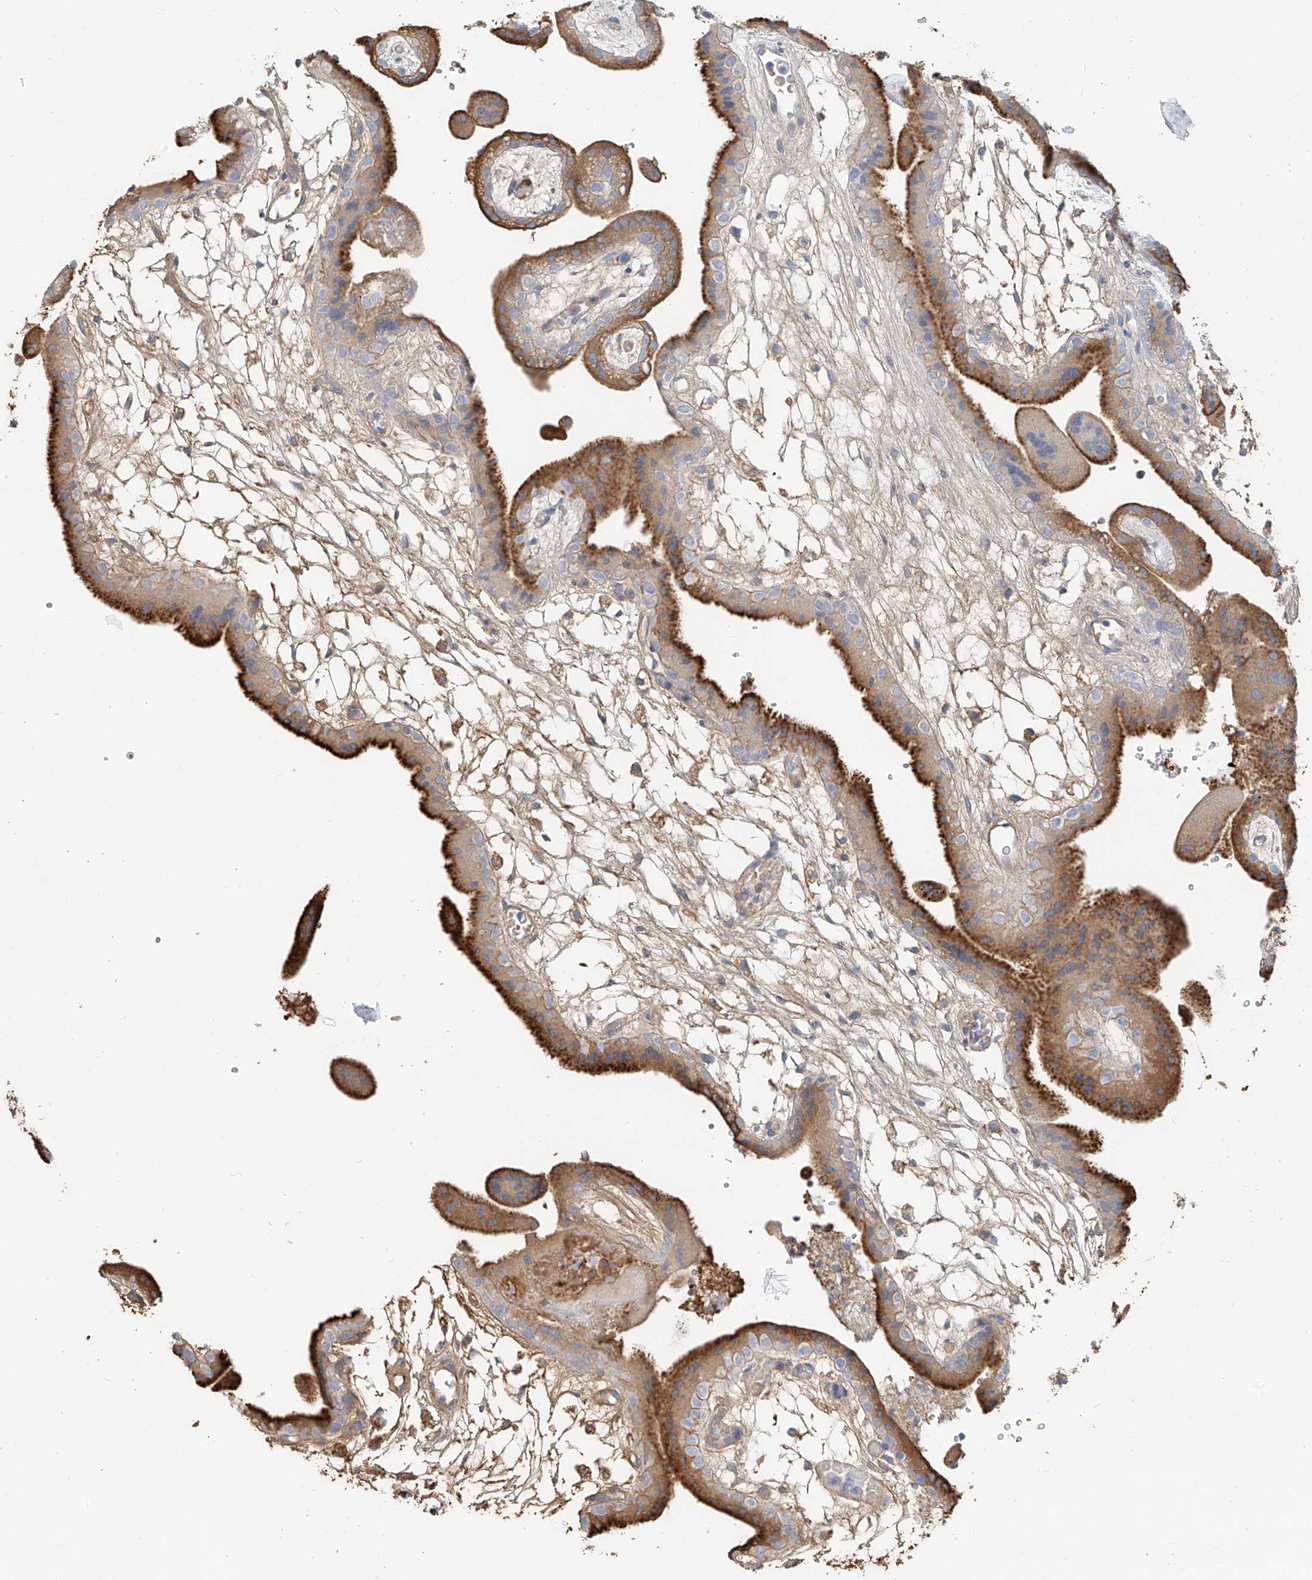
{"staining": {"intensity": "negative", "quantity": "none", "location": "none"}, "tissue": "placenta", "cell_type": "Decidual cells", "image_type": "normal", "snomed": [{"axis": "morphology", "description": "Normal tissue, NOS"}, {"axis": "topography", "description": "Placenta"}], "caption": "DAB immunohistochemical staining of normal human placenta displays no significant positivity in decidual cells.", "gene": "ZFP30", "patient": {"sex": "female", "age": 18}}